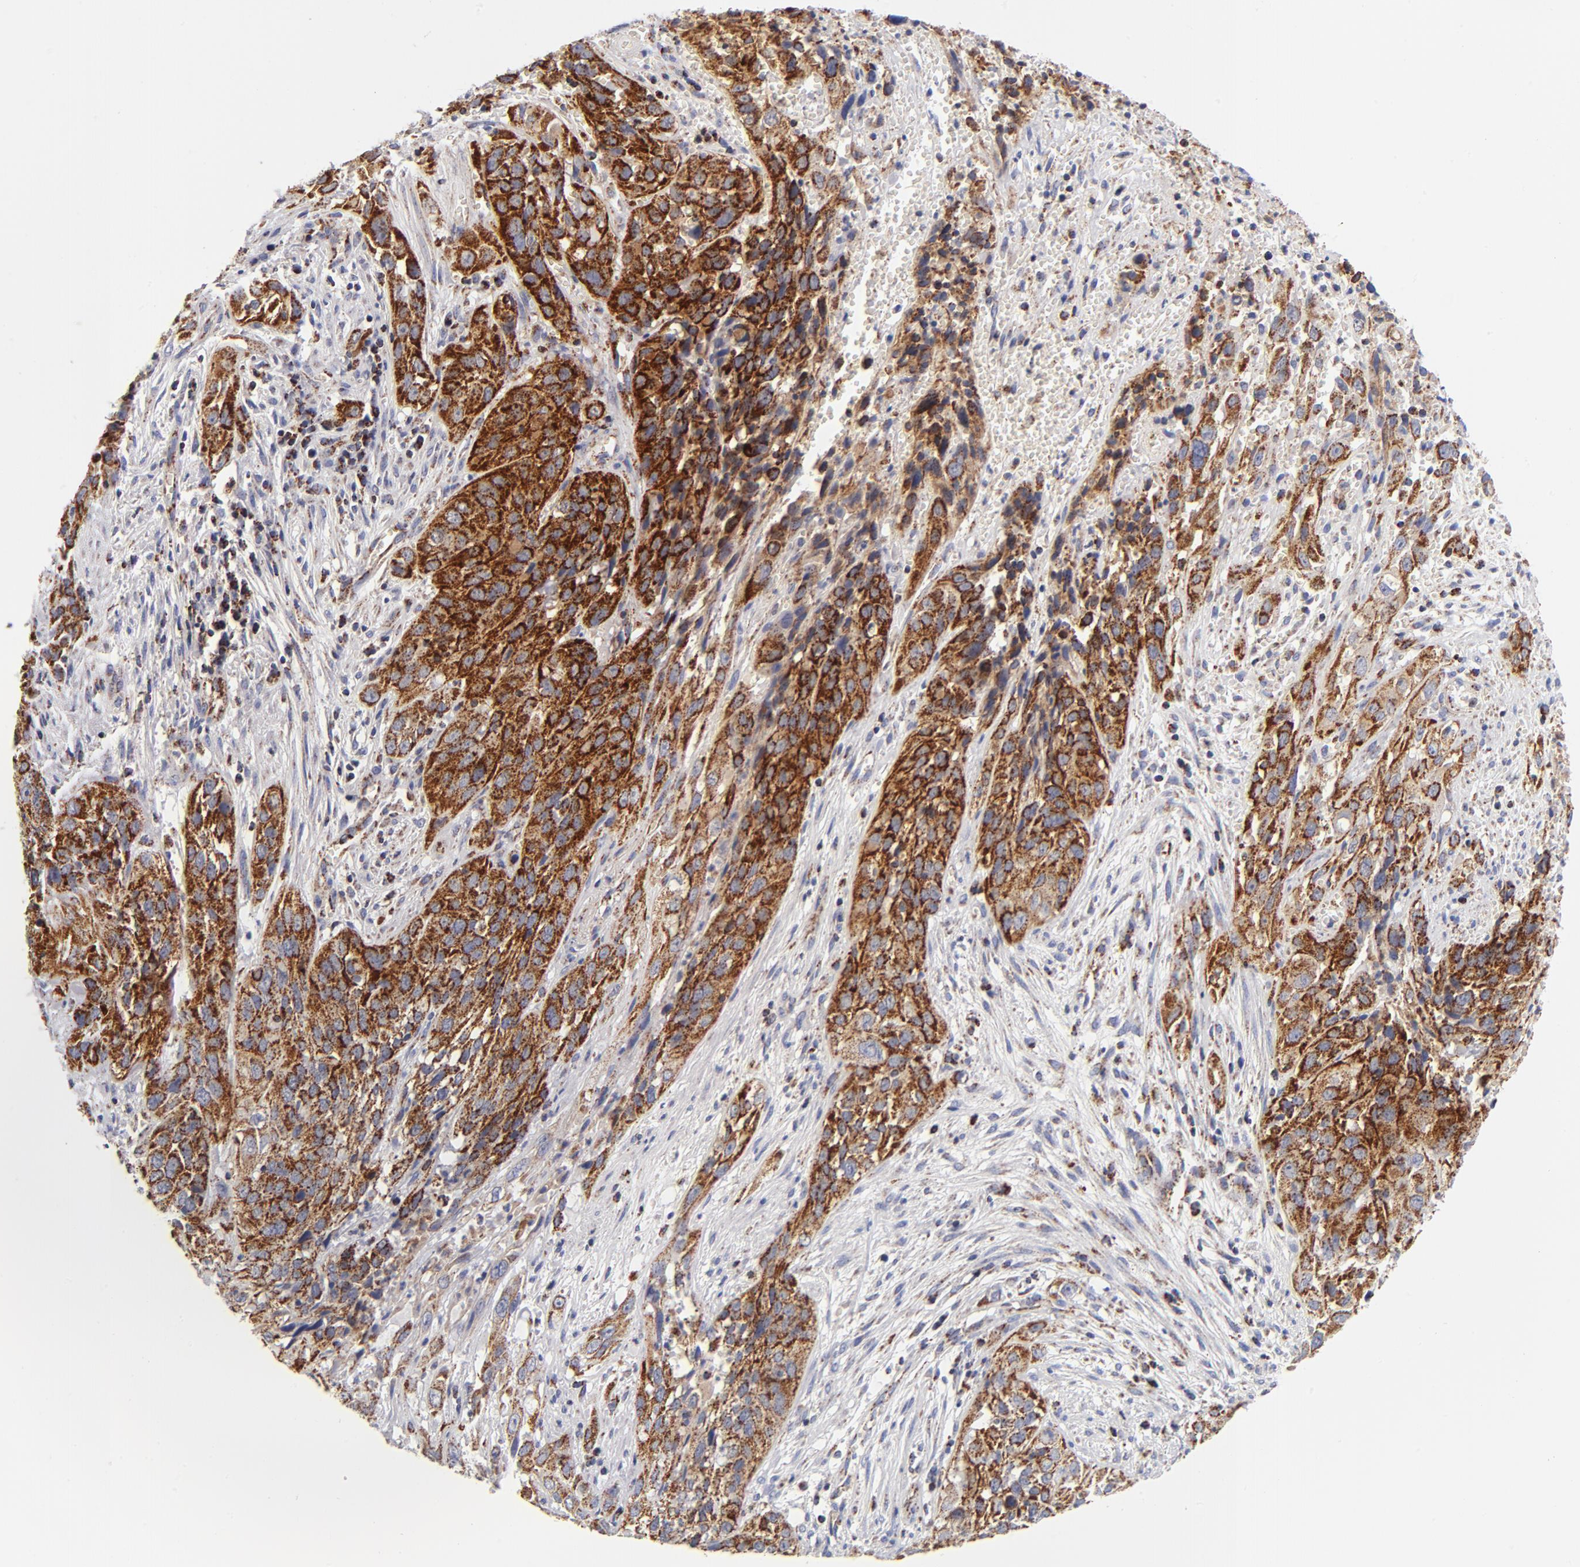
{"staining": {"intensity": "strong", "quantity": ">75%", "location": "cytoplasmic/membranous"}, "tissue": "cervical cancer", "cell_type": "Tumor cells", "image_type": "cancer", "snomed": [{"axis": "morphology", "description": "Squamous cell carcinoma, NOS"}, {"axis": "topography", "description": "Cervix"}], "caption": "Human cervical cancer (squamous cell carcinoma) stained for a protein (brown) shows strong cytoplasmic/membranous positive staining in approximately >75% of tumor cells.", "gene": "ECHS1", "patient": {"sex": "female", "age": 32}}